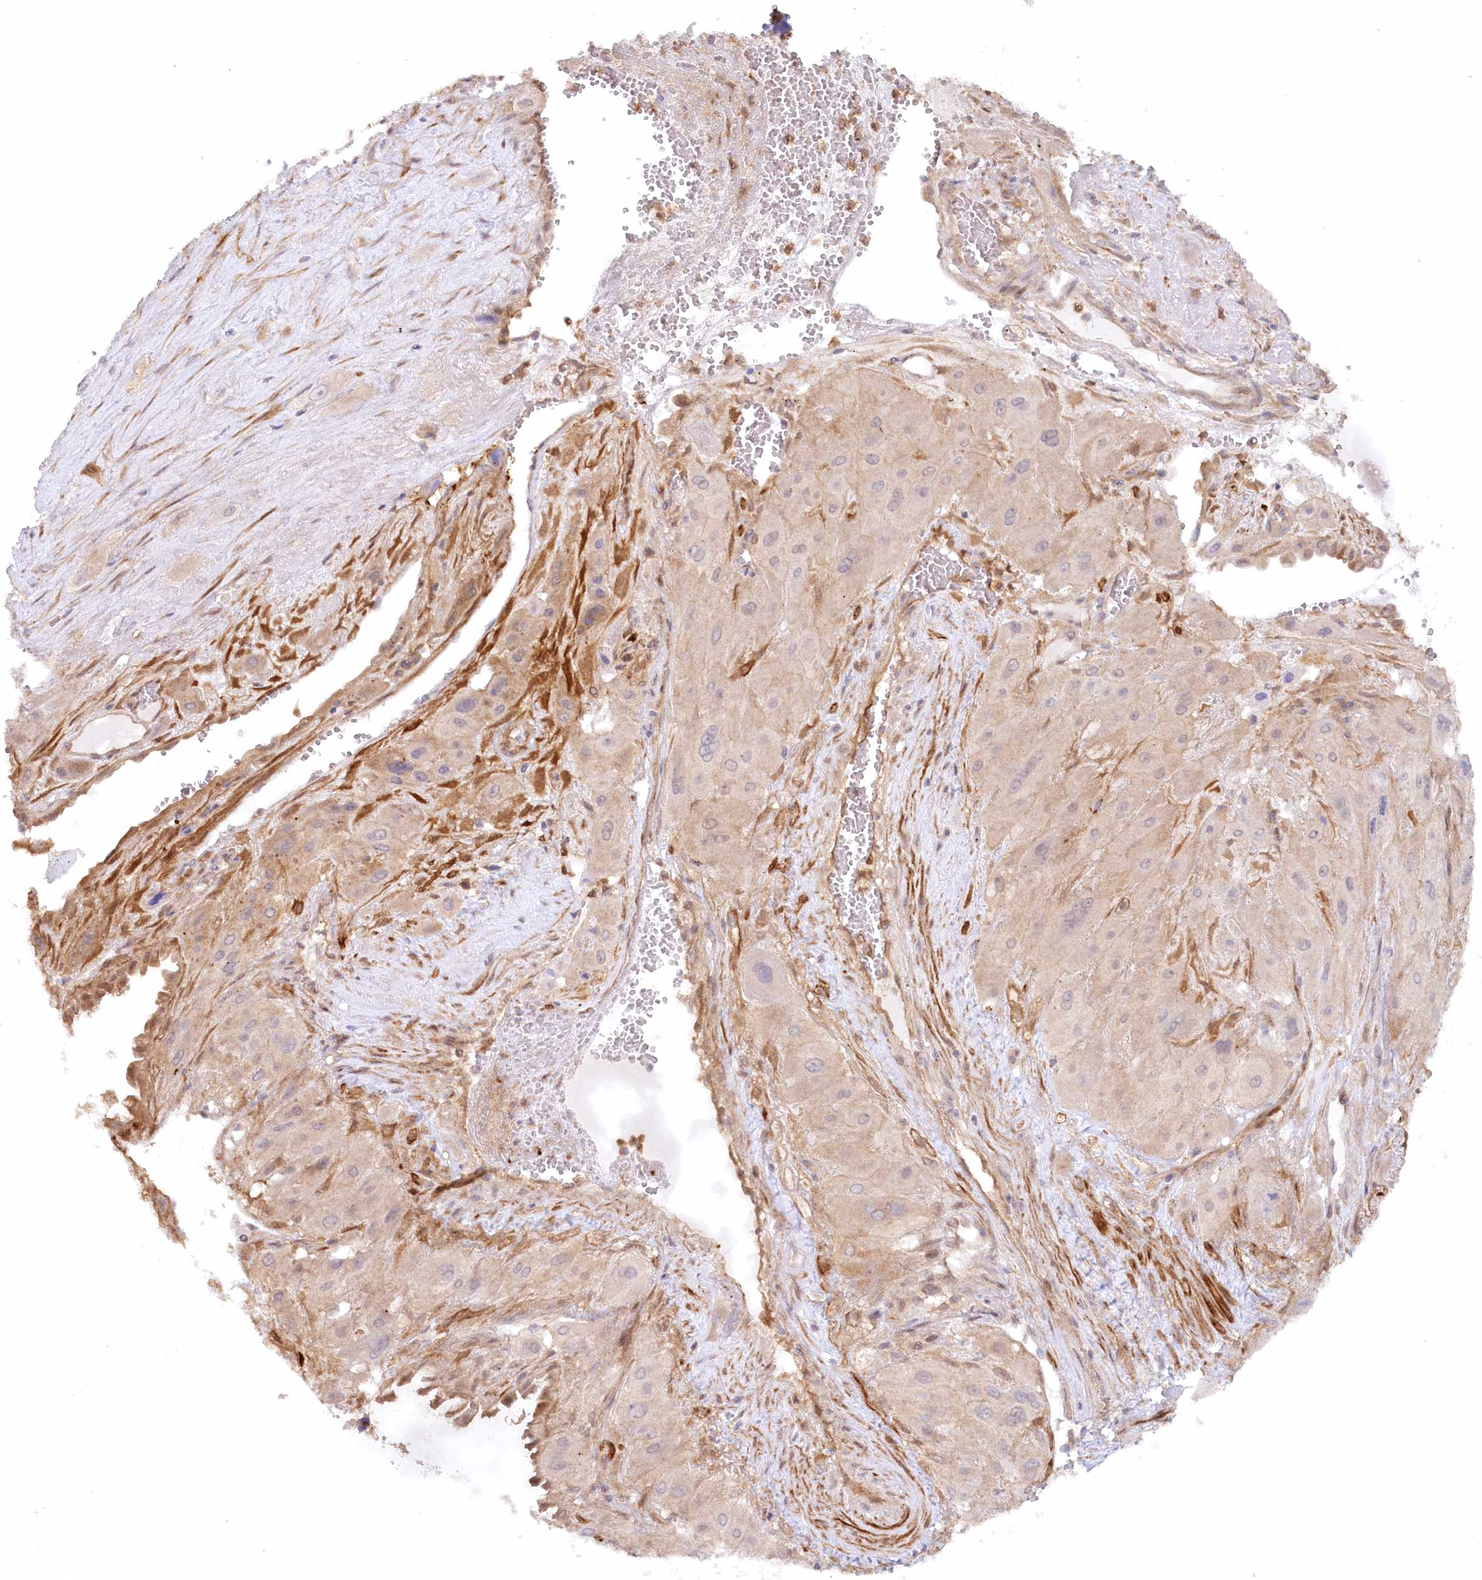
{"staining": {"intensity": "weak", "quantity": "<25%", "location": "cytoplasmic/membranous"}, "tissue": "cervical cancer", "cell_type": "Tumor cells", "image_type": "cancer", "snomed": [{"axis": "morphology", "description": "Squamous cell carcinoma, NOS"}, {"axis": "topography", "description": "Cervix"}], "caption": "Immunohistochemistry photomicrograph of neoplastic tissue: cervical cancer (squamous cell carcinoma) stained with DAB (3,3'-diaminobenzidine) shows no significant protein positivity in tumor cells.", "gene": "GBE1", "patient": {"sex": "female", "age": 34}}